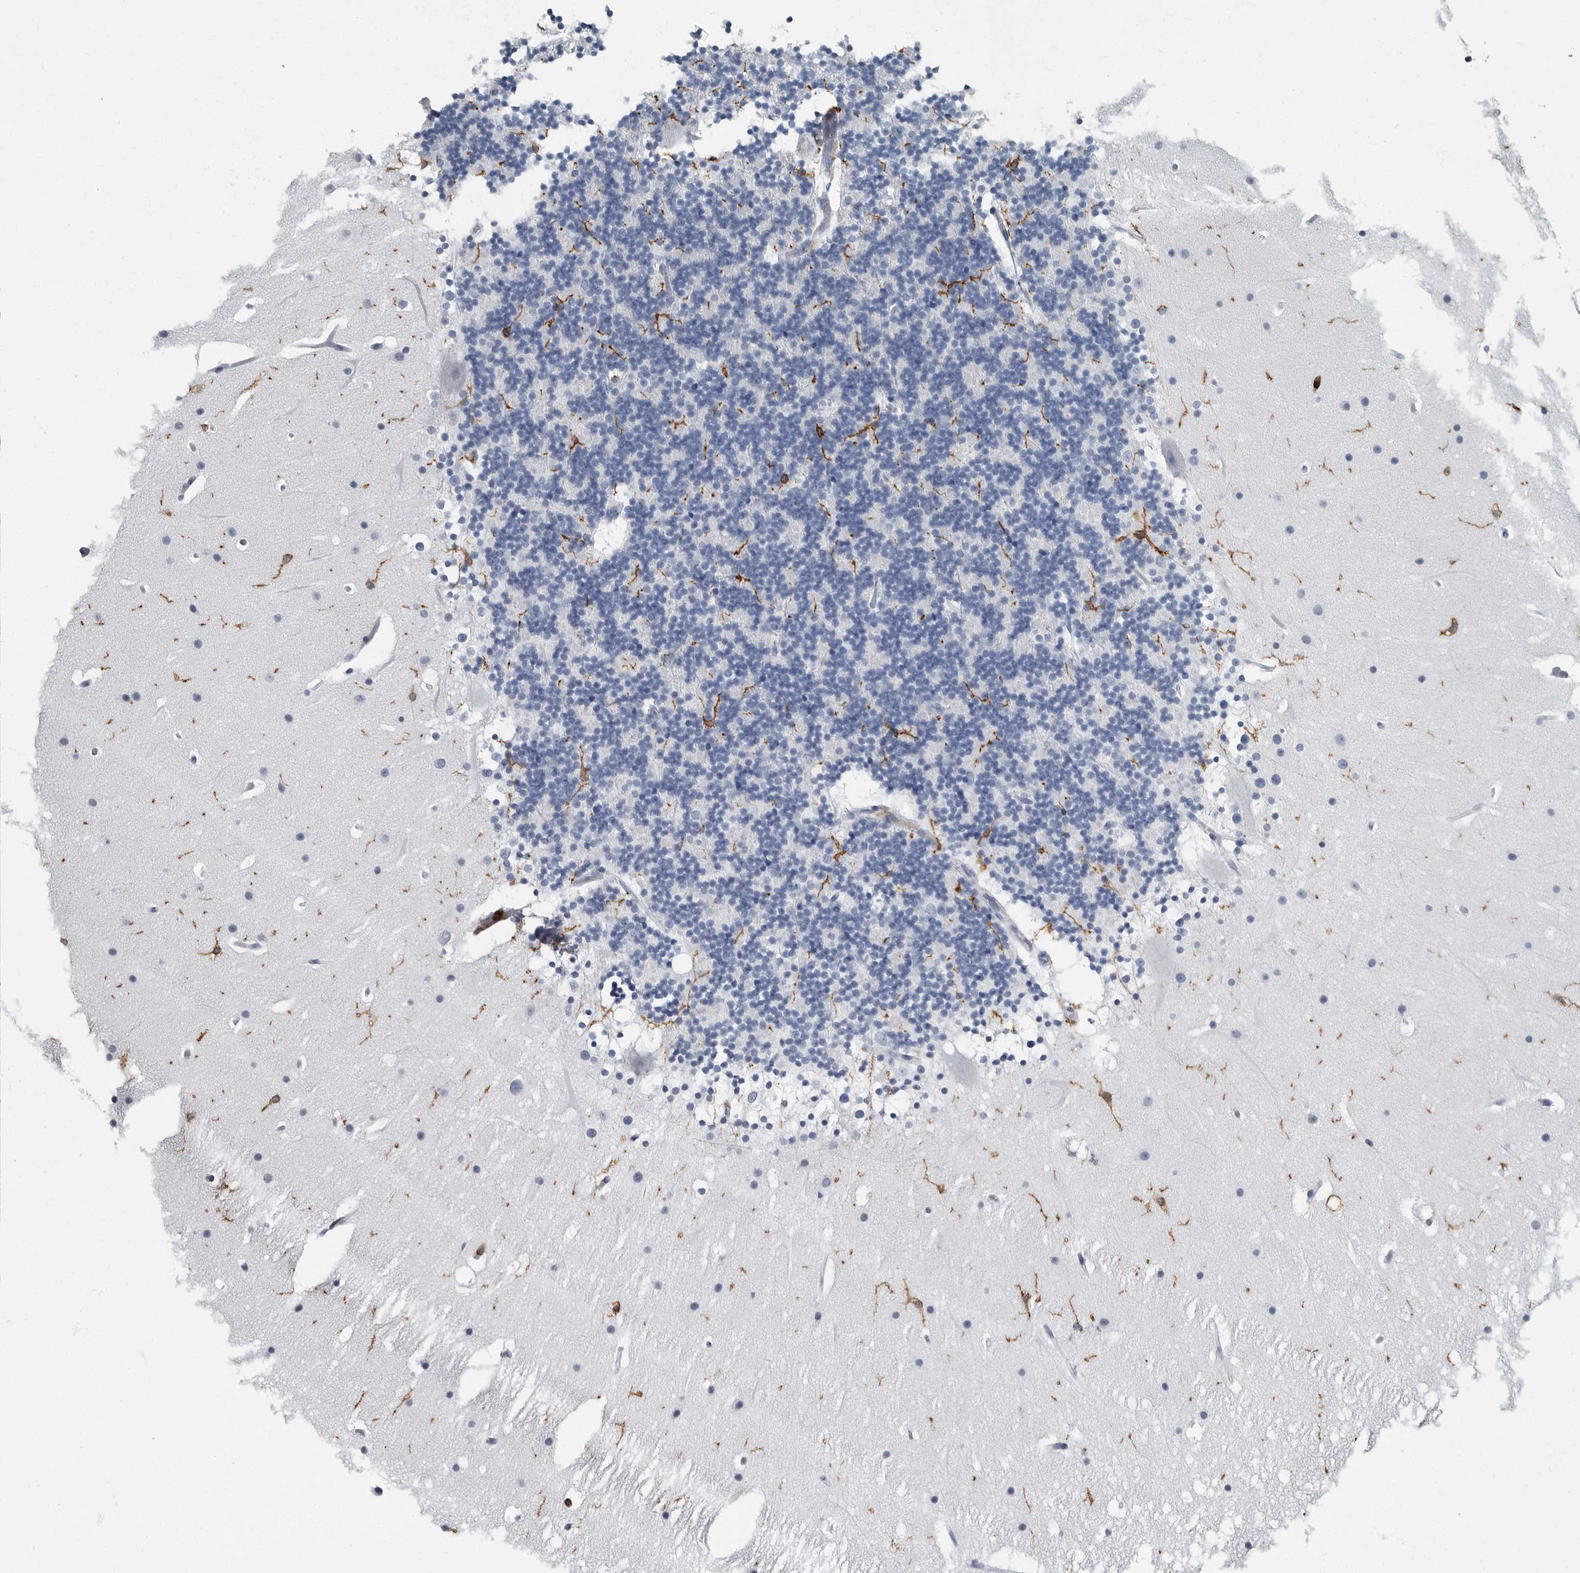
{"staining": {"intensity": "moderate", "quantity": "<25%", "location": "cytoplasmic/membranous"}, "tissue": "cerebellum", "cell_type": "Cells in granular layer", "image_type": "normal", "snomed": [{"axis": "morphology", "description": "Normal tissue, NOS"}, {"axis": "topography", "description": "Cerebellum"}], "caption": "Immunohistochemistry micrograph of unremarkable human cerebellum stained for a protein (brown), which demonstrates low levels of moderate cytoplasmic/membranous expression in approximately <25% of cells in granular layer.", "gene": "FCER1G", "patient": {"sex": "male", "age": 57}}